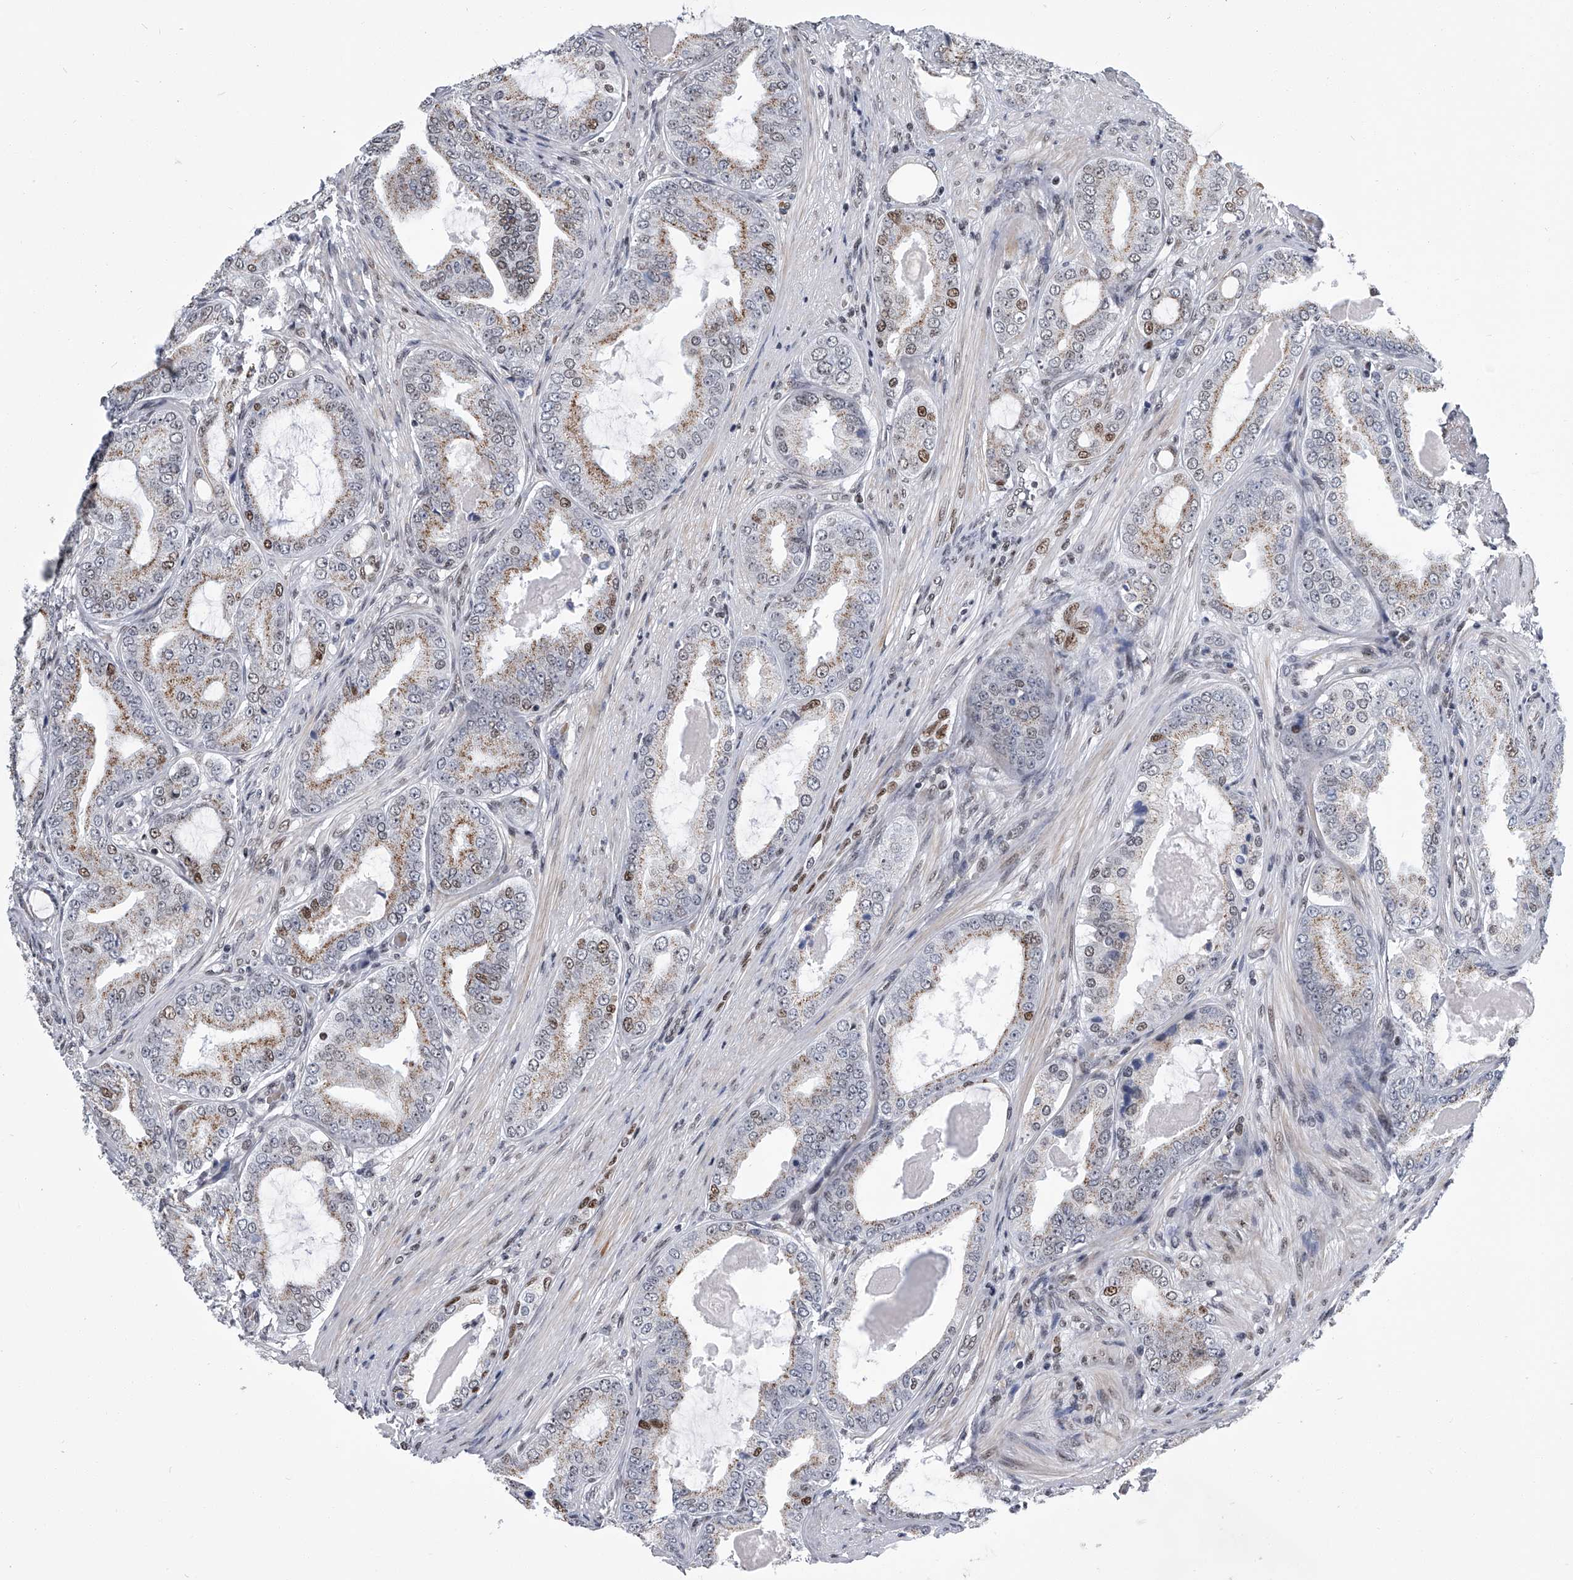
{"staining": {"intensity": "moderate", "quantity": "25%-75%", "location": "cytoplasmic/membranous,nuclear"}, "tissue": "prostate cancer", "cell_type": "Tumor cells", "image_type": "cancer", "snomed": [{"axis": "morphology", "description": "Adenocarcinoma, High grade"}, {"axis": "topography", "description": "Prostate"}], "caption": "A micrograph of prostate cancer stained for a protein demonstrates moderate cytoplasmic/membranous and nuclear brown staining in tumor cells. Nuclei are stained in blue.", "gene": "SIM2", "patient": {"sex": "male", "age": 60}}